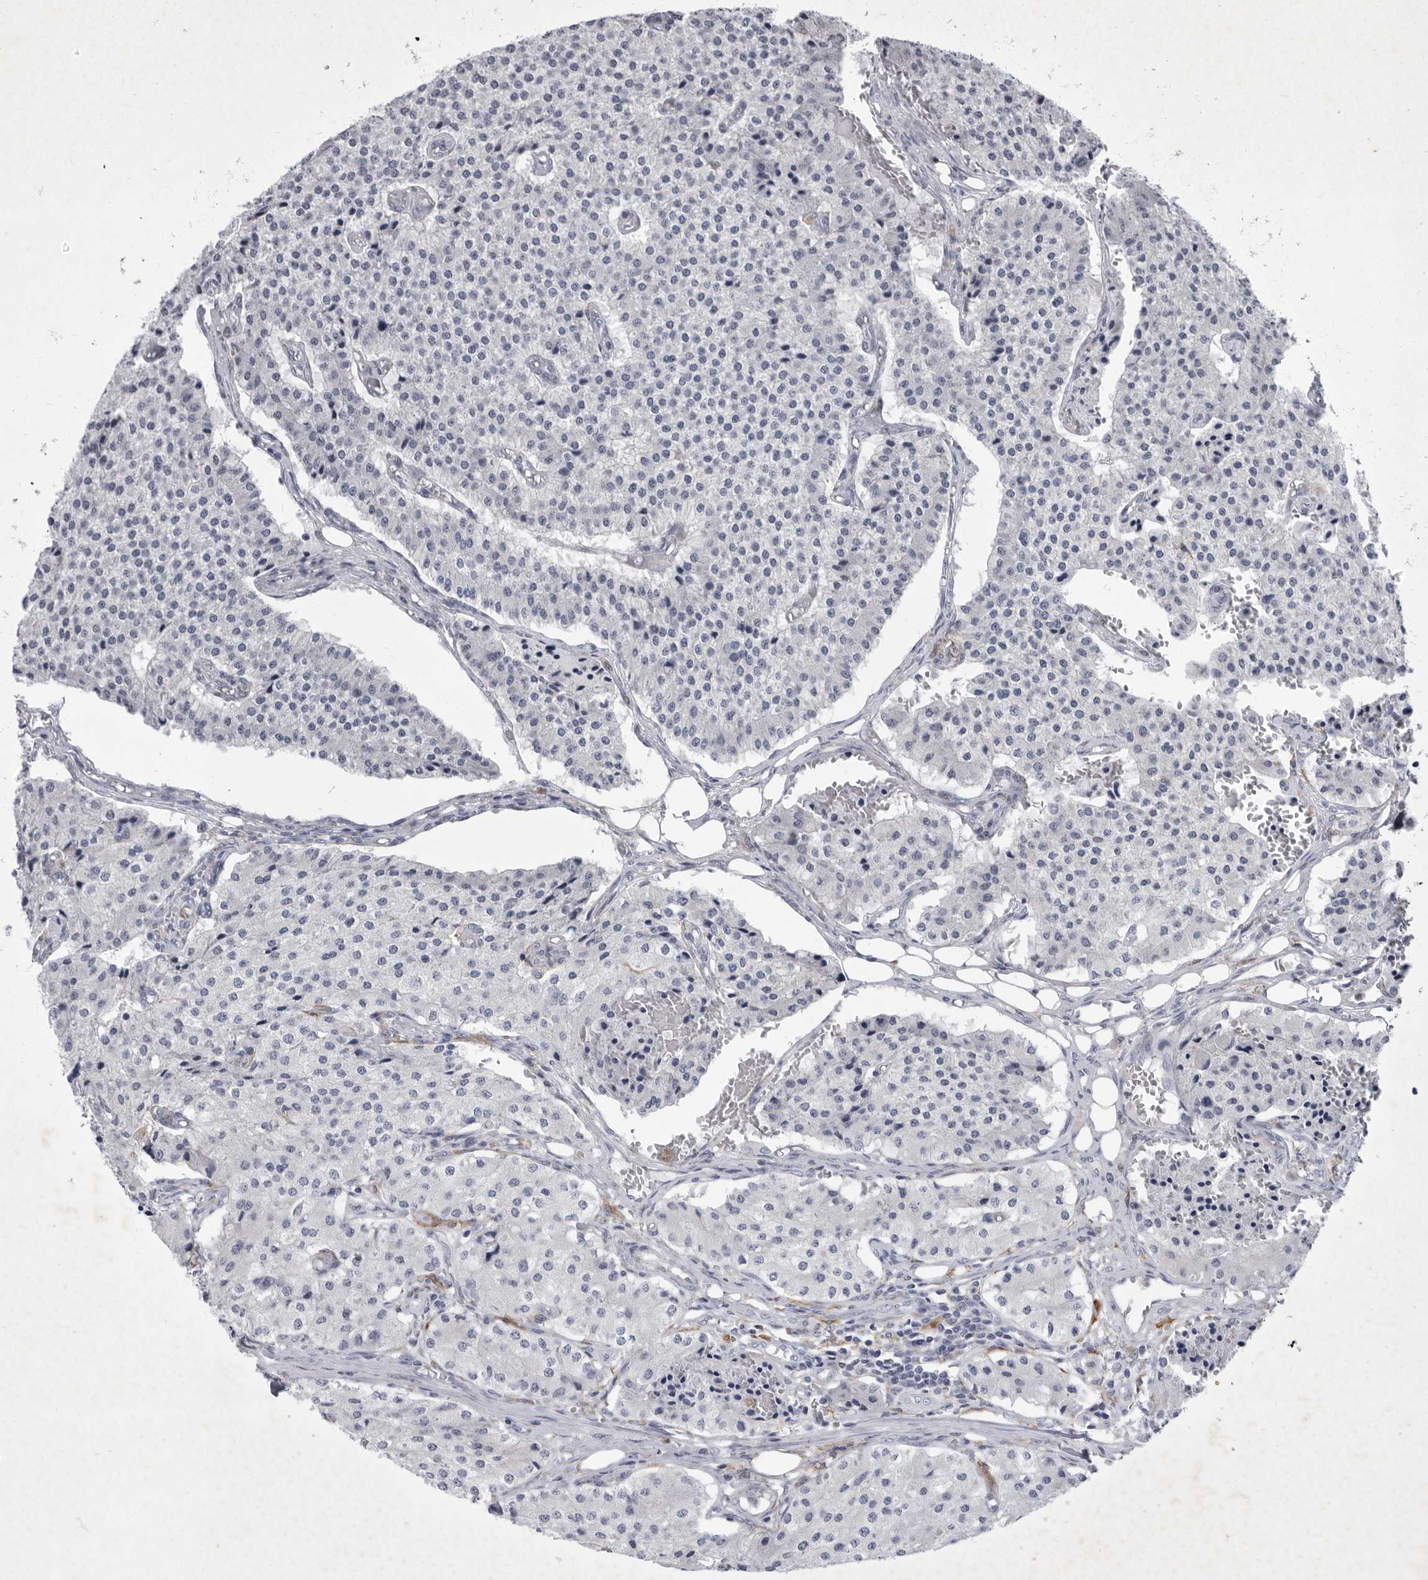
{"staining": {"intensity": "negative", "quantity": "none", "location": "none"}, "tissue": "carcinoid", "cell_type": "Tumor cells", "image_type": "cancer", "snomed": [{"axis": "morphology", "description": "Carcinoid, malignant, NOS"}, {"axis": "topography", "description": "Colon"}], "caption": "Human carcinoid (malignant) stained for a protein using IHC reveals no positivity in tumor cells.", "gene": "SIGLEC10", "patient": {"sex": "female", "age": 52}}